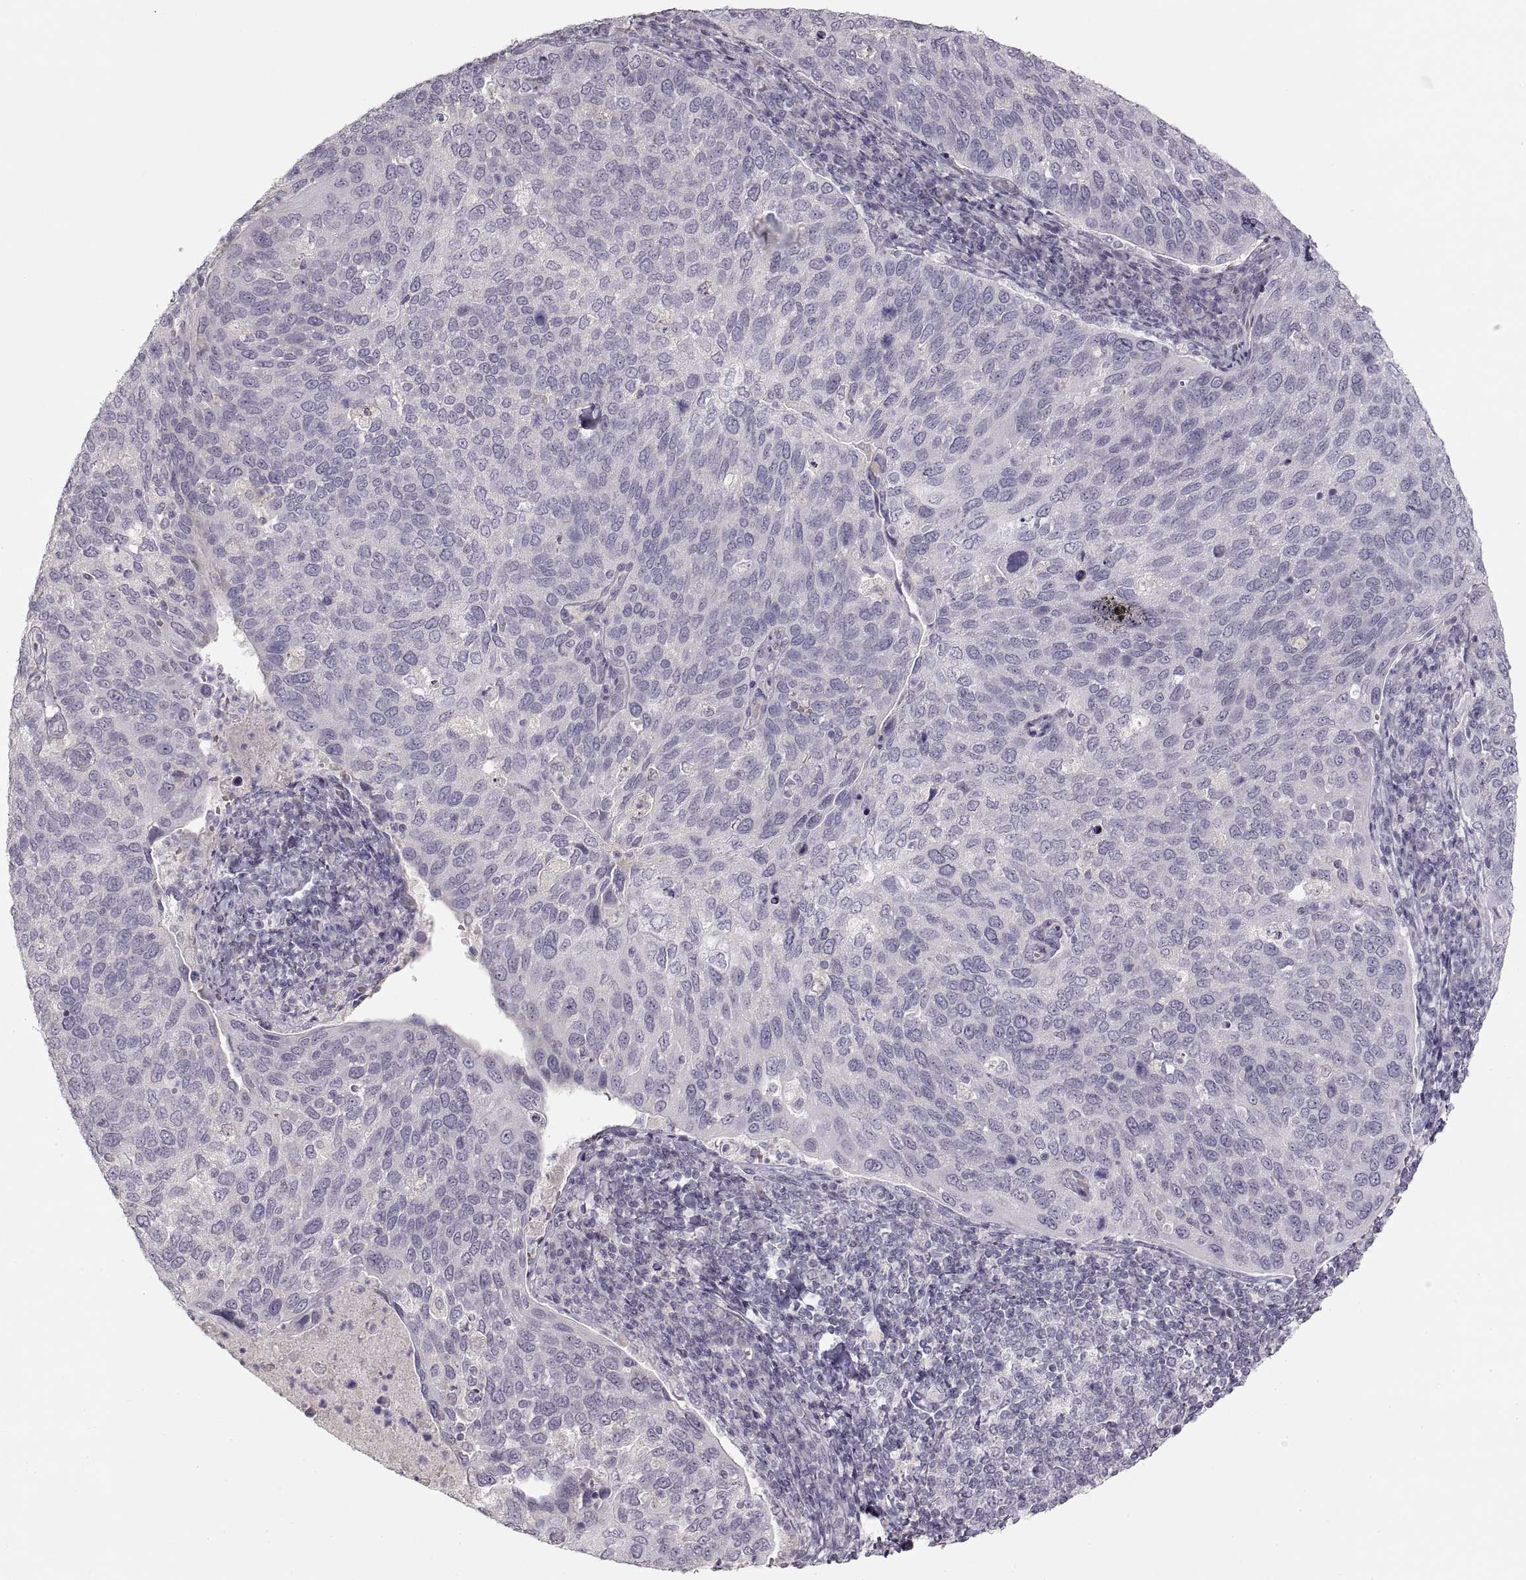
{"staining": {"intensity": "negative", "quantity": "none", "location": "none"}, "tissue": "cervical cancer", "cell_type": "Tumor cells", "image_type": "cancer", "snomed": [{"axis": "morphology", "description": "Squamous cell carcinoma, NOS"}, {"axis": "topography", "description": "Cervix"}], "caption": "Protein analysis of cervical cancer reveals no significant staining in tumor cells. (Stains: DAB (3,3'-diaminobenzidine) IHC with hematoxylin counter stain, Microscopy: brightfield microscopy at high magnification).", "gene": "PCSK2", "patient": {"sex": "female", "age": 54}}